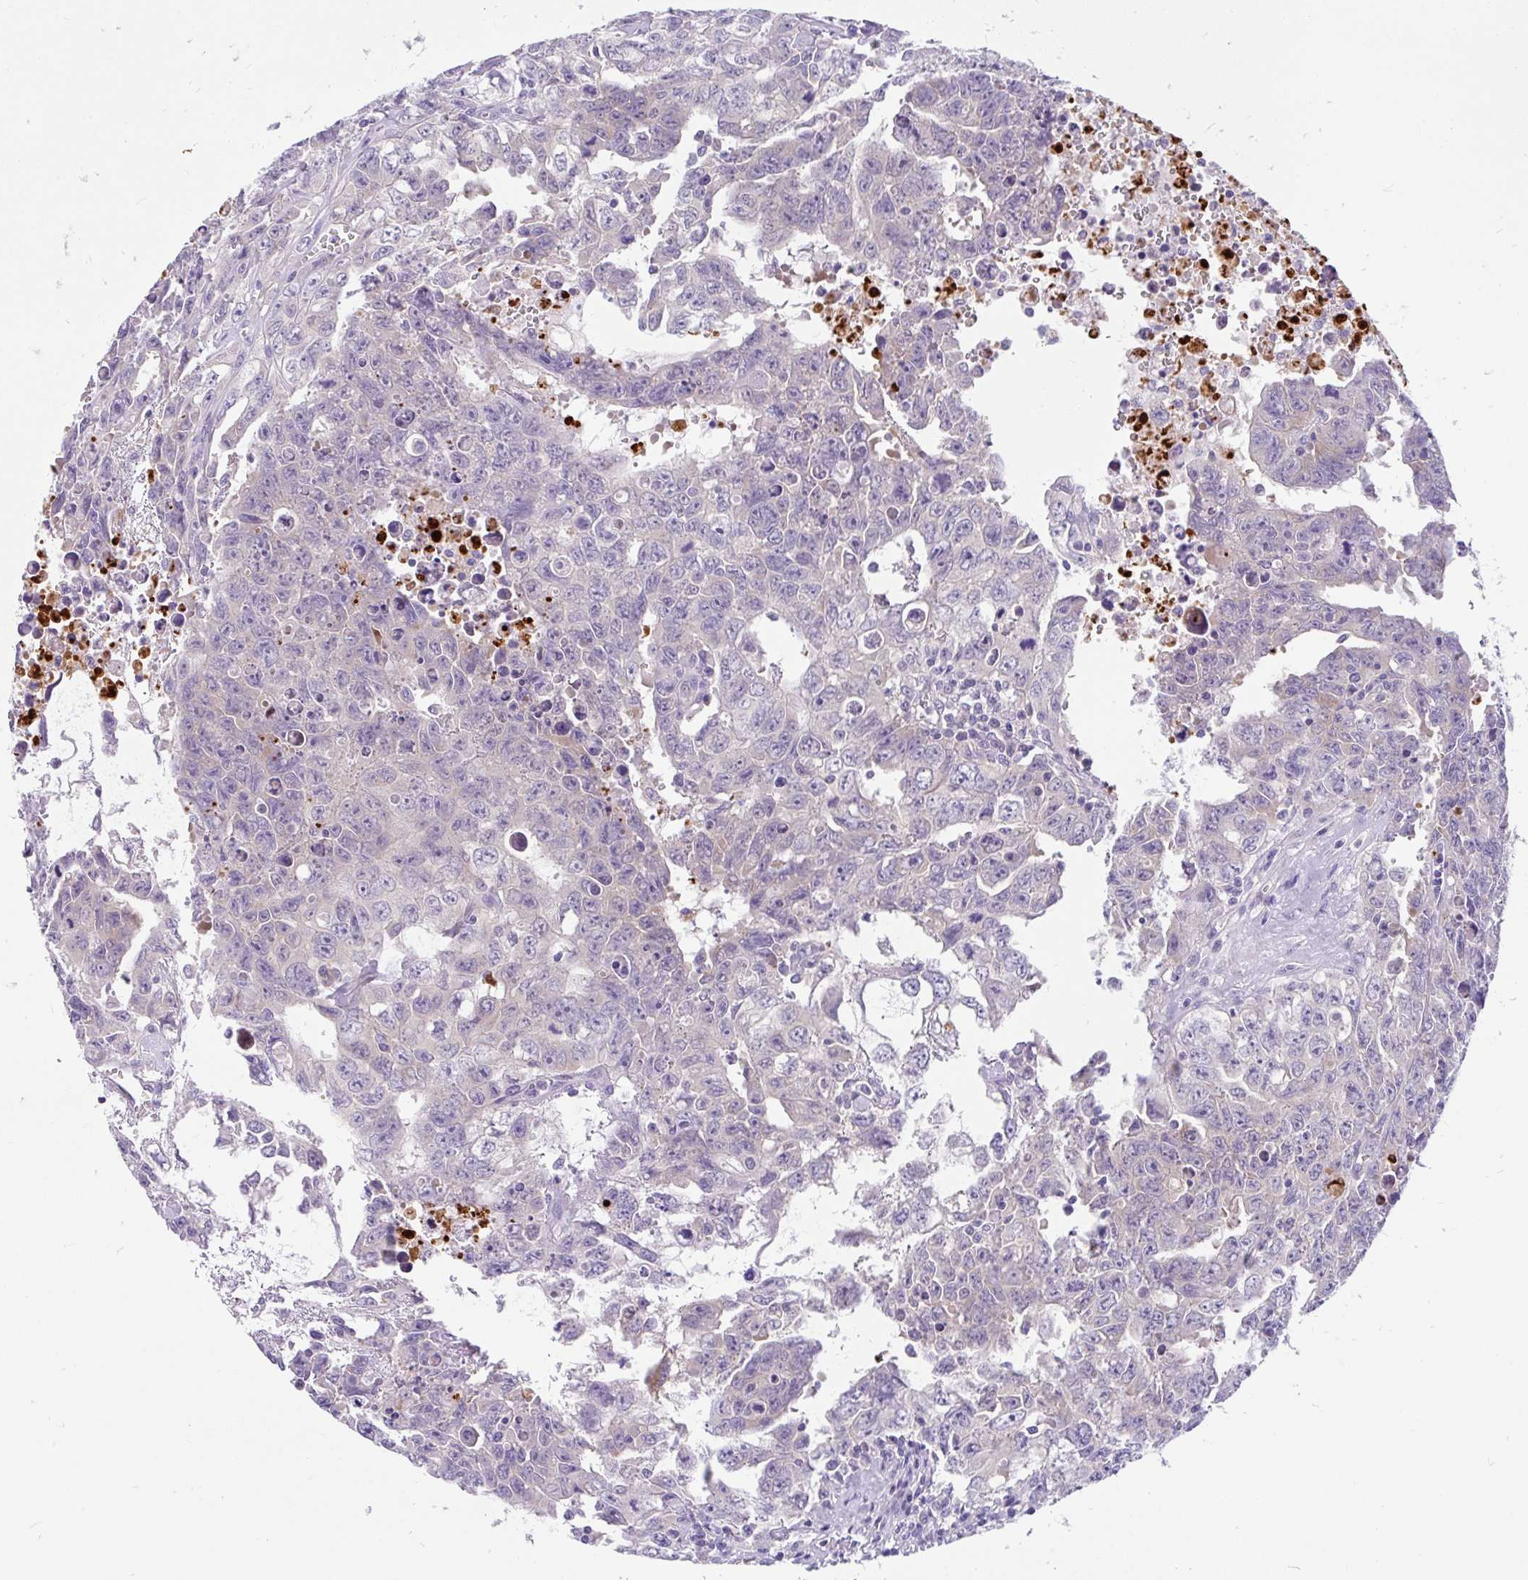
{"staining": {"intensity": "negative", "quantity": "none", "location": "none"}, "tissue": "testis cancer", "cell_type": "Tumor cells", "image_type": "cancer", "snomed": [{"axis": "morphology", "description": "Carcinoma, Embryonal, NOS"}, {"axis": "topography", "description": "Testis"}], "caption": "An immunohistochemistry photomicrograph of testis embryonal carcinoma is shown. There is no staining in tumor cells of testis embryonal carcinoma. The staining was performed using DAB to visualize the protein expression in brown, while the nuclei were stained in blue with hematoxylin (Magnification: 20x).", "gene": "KIAA2013", "patient": {"sex": "male", "age": 24}}